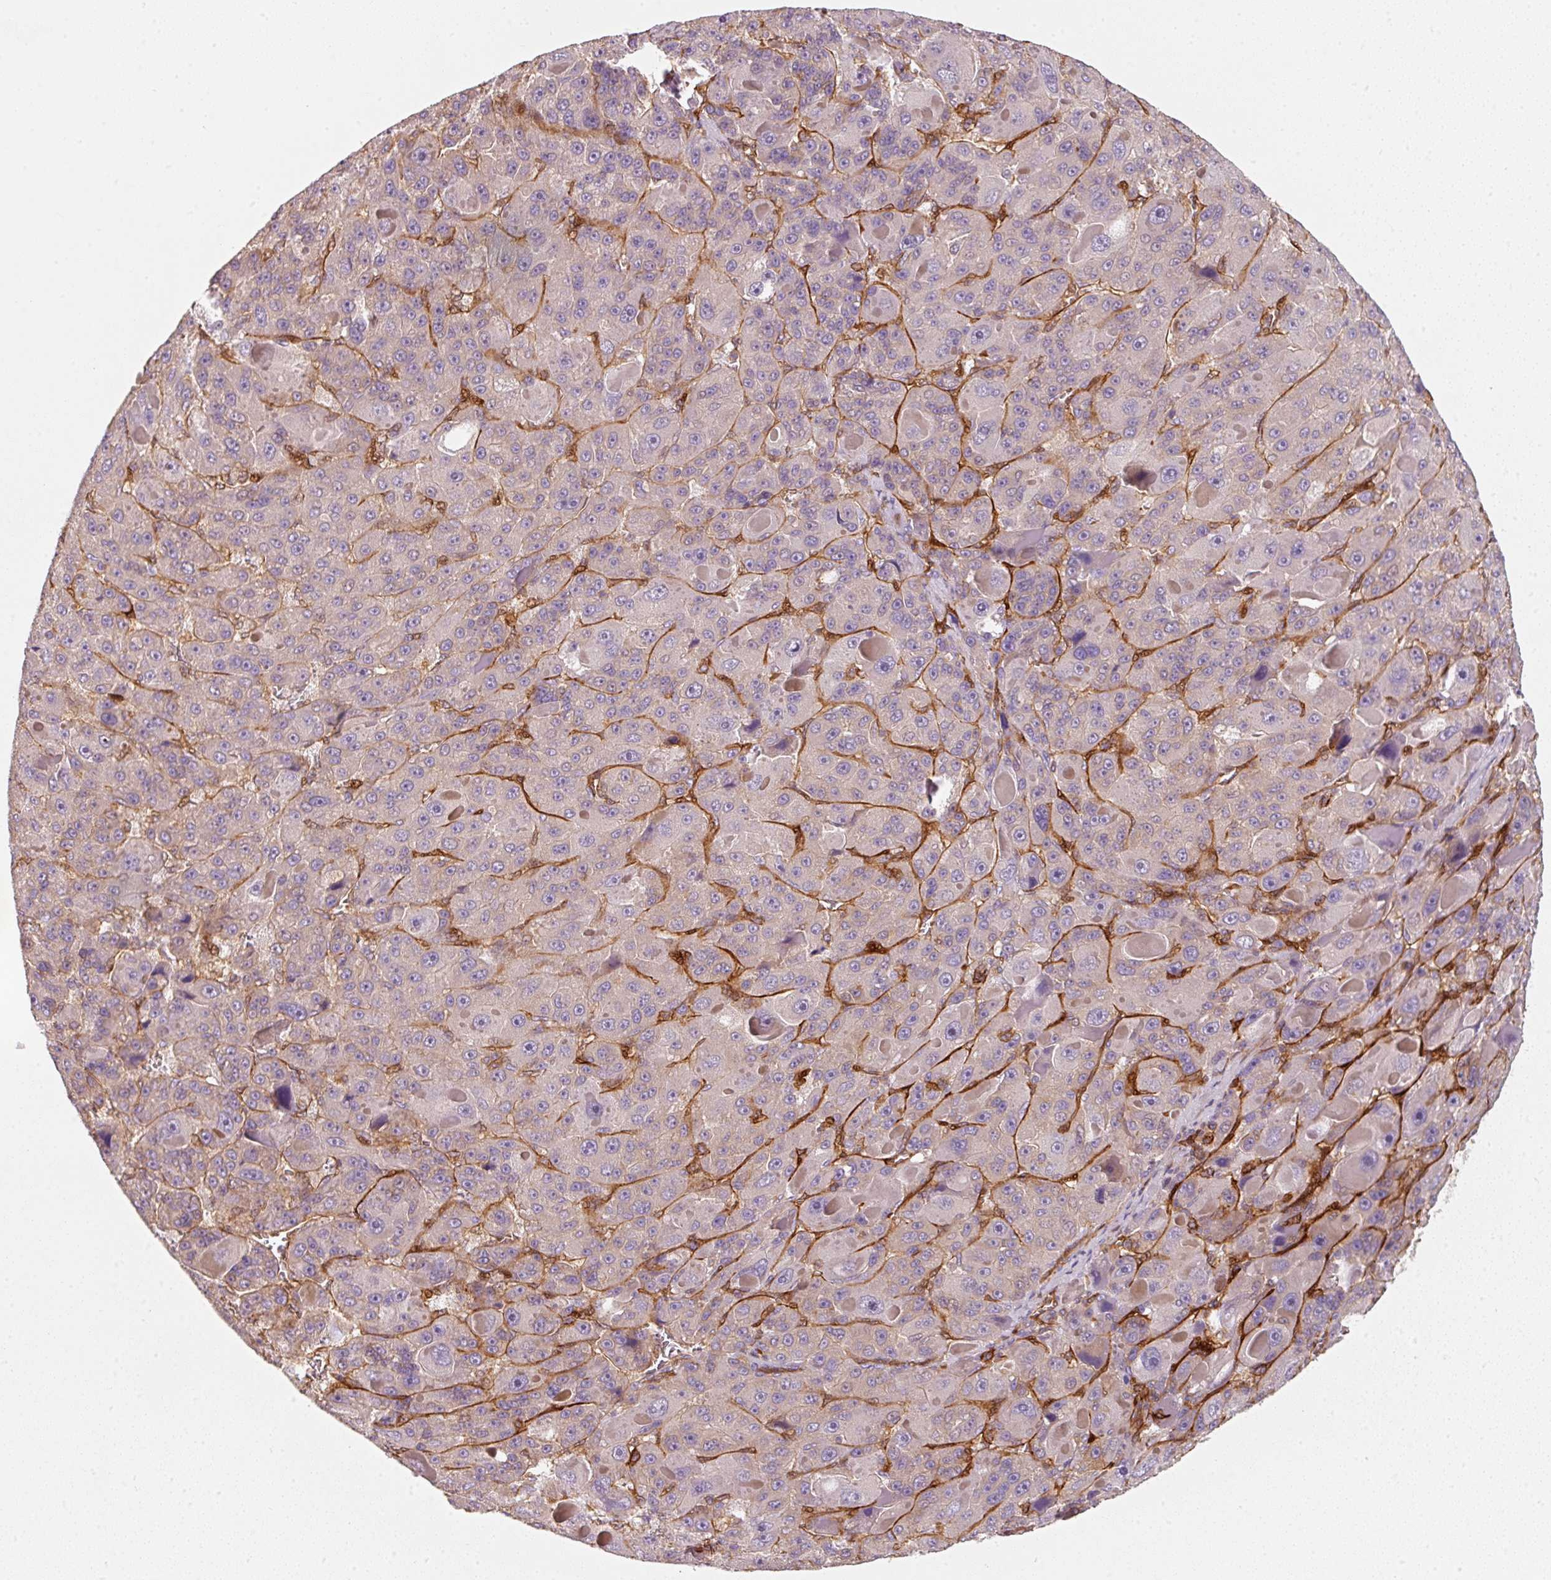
{"staining": {"intensity": "moderate", "quantity": "25%-75%", "location": "cytoplasmic/membranous"}, "tissue": "liver cancer", "cell_type": "Tumor cells", "image_type": "cancer", "snomed": [{"axis": "morphology", "description": "Carcinoma, Hepatocellular, NOS"}, {"axis": "topography", "description": "Liver"}], "caption": "This image shows hepatocellular carcinoma (liver) stained with IHC to label a protein in brown. The cytoplasmic/membranous of tumor cells show moderate positivity for the protein. Nuclei are counter-stained blue.", "gene": "IQGAP2", "patient": {"sex": "male", "age": 76}}